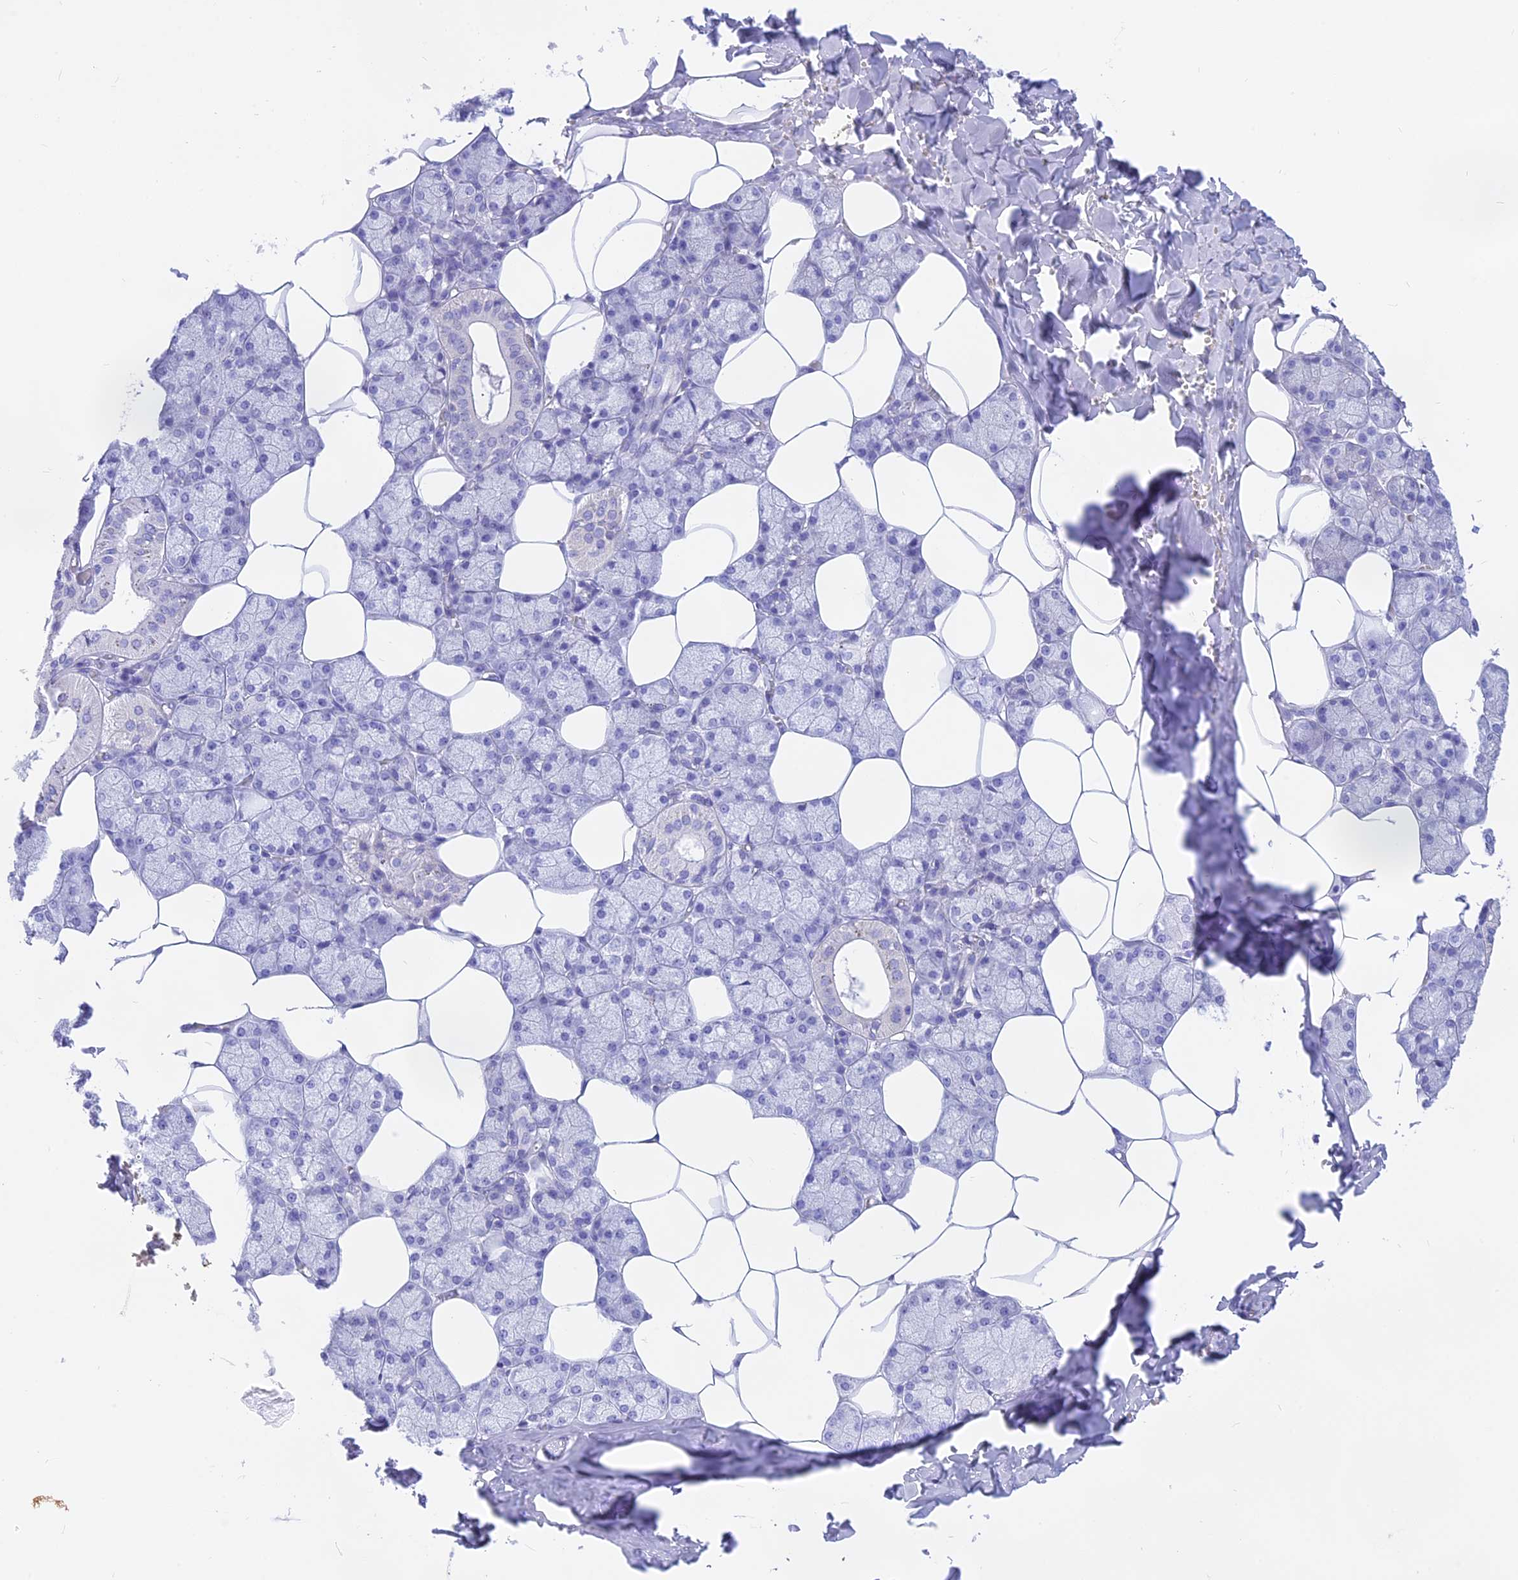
{"staining": {"intensity": "weak", "quantity": "<25%", "location": "cytoplasmic/membranous"}, "tissue": "salivary gland", "cell_type": "Glandular cells", "image_type": "normal", "snomed": [{"axis": "morphology", "description": "Normal tissue, NOS"}, {"axis": "topography", "description": "Salivary gland"}], "caption": "This is an immunohistochemistry (IHC) histopathology image of unremarkable human salivary gland. There is no expression in glandular cells.", "gene": "ISCA1", "patient": {"sex": "male", "age": 62}}